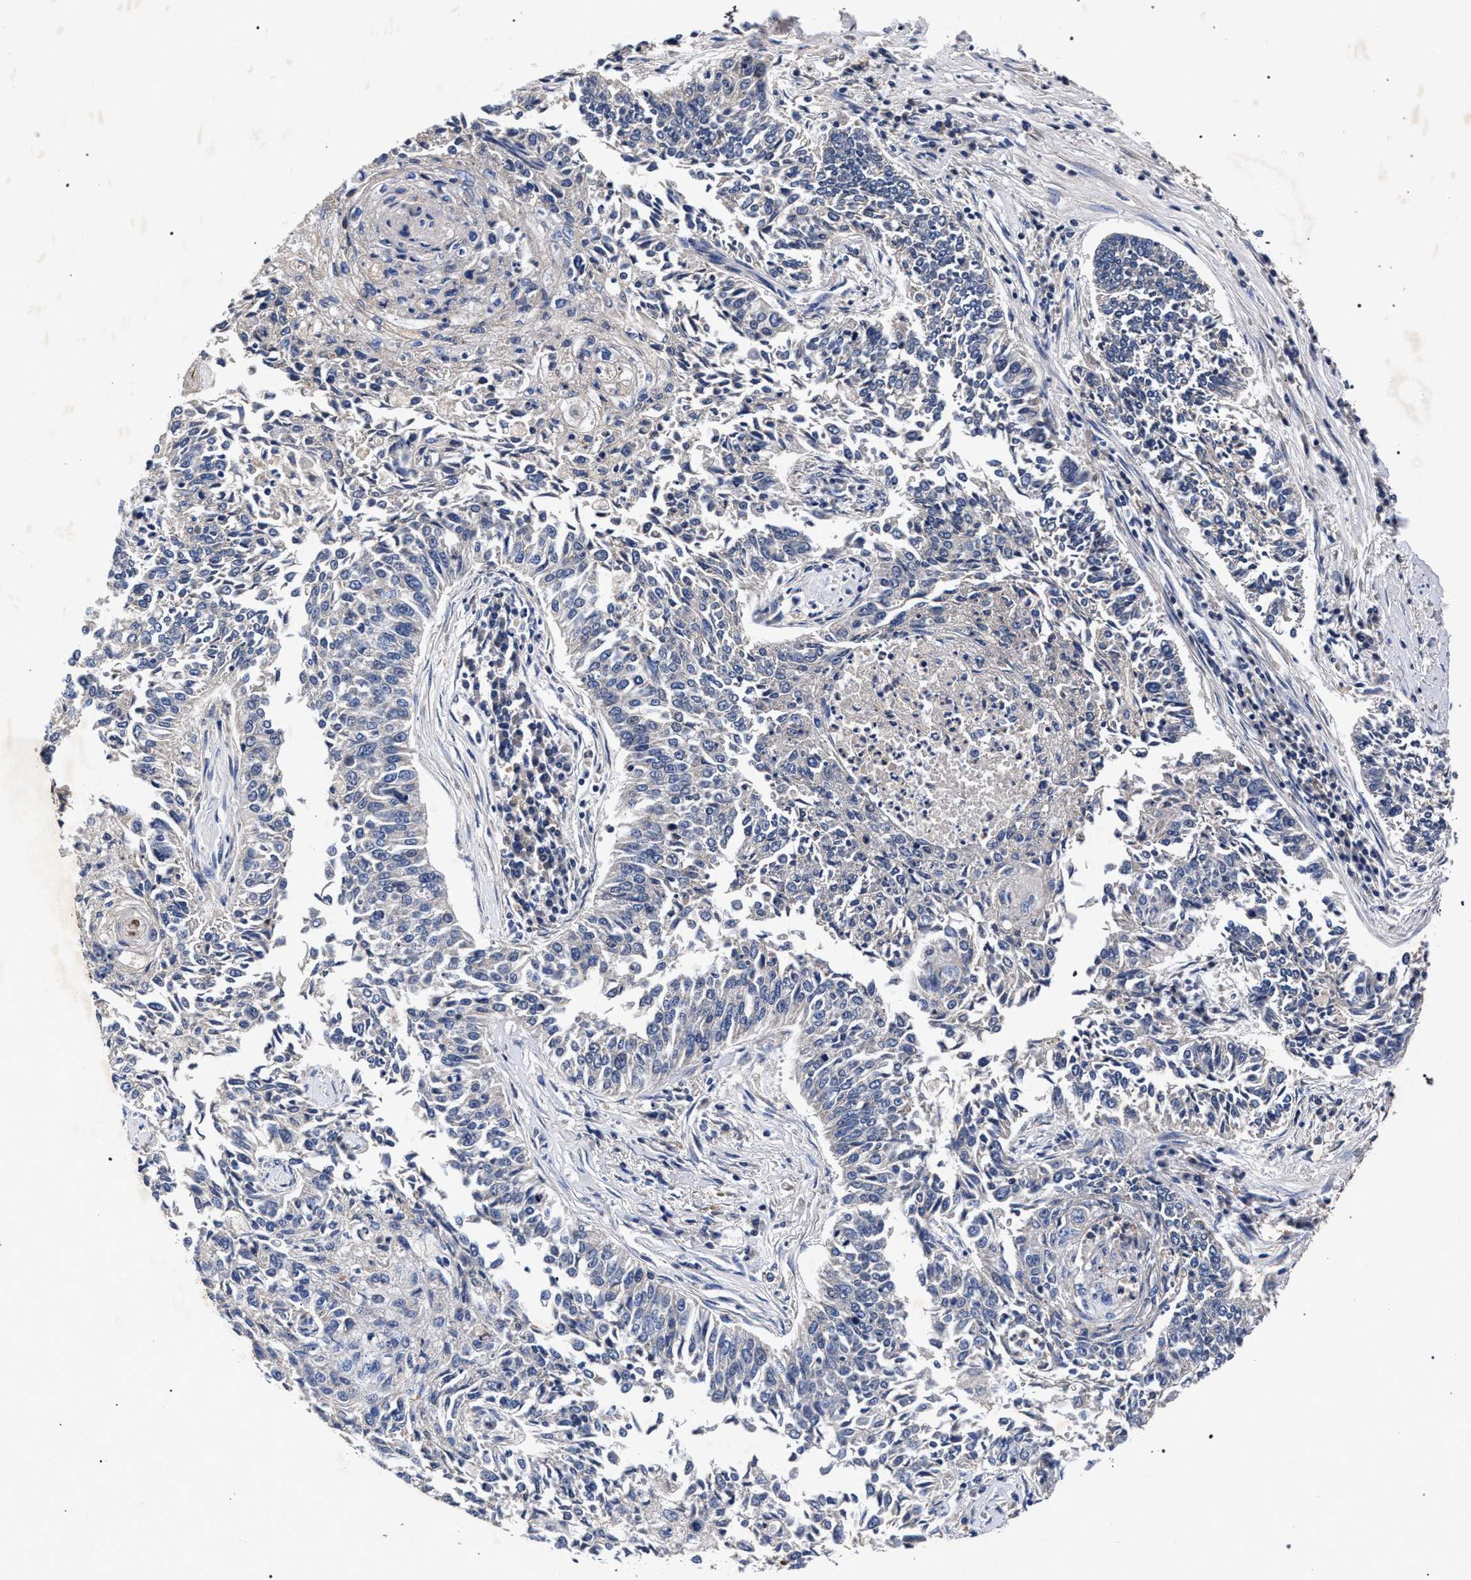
{"staining": {"intensity": "negative", "quantity": "none", "location": "none"}, "tissue": "lung cancer", "cell_type": "Tumor cells", "image_type": "cancer", "snomed": [{"axis": "morphology", "description": "Normal tissue, NOS"}, {"axis": "morphology", "description": "Squamous cell carcinoma, NOS"}, {"axis": "topography", "description": "Cartilage tissue"}, {"axis": "topography", "description": "Bronchus"}, {"axis": "topography", "description": "Lung"}], "caption": "Immunohistochemistry (IHC) histopathology image of neoplastic tissue: lung cancer (squamous cell carcinoma) stained with DAB demonstrates no significant protein staining in tumor cells.", "gene": "HSD17B14", "patient": {"sex": "female", "age": 49}}